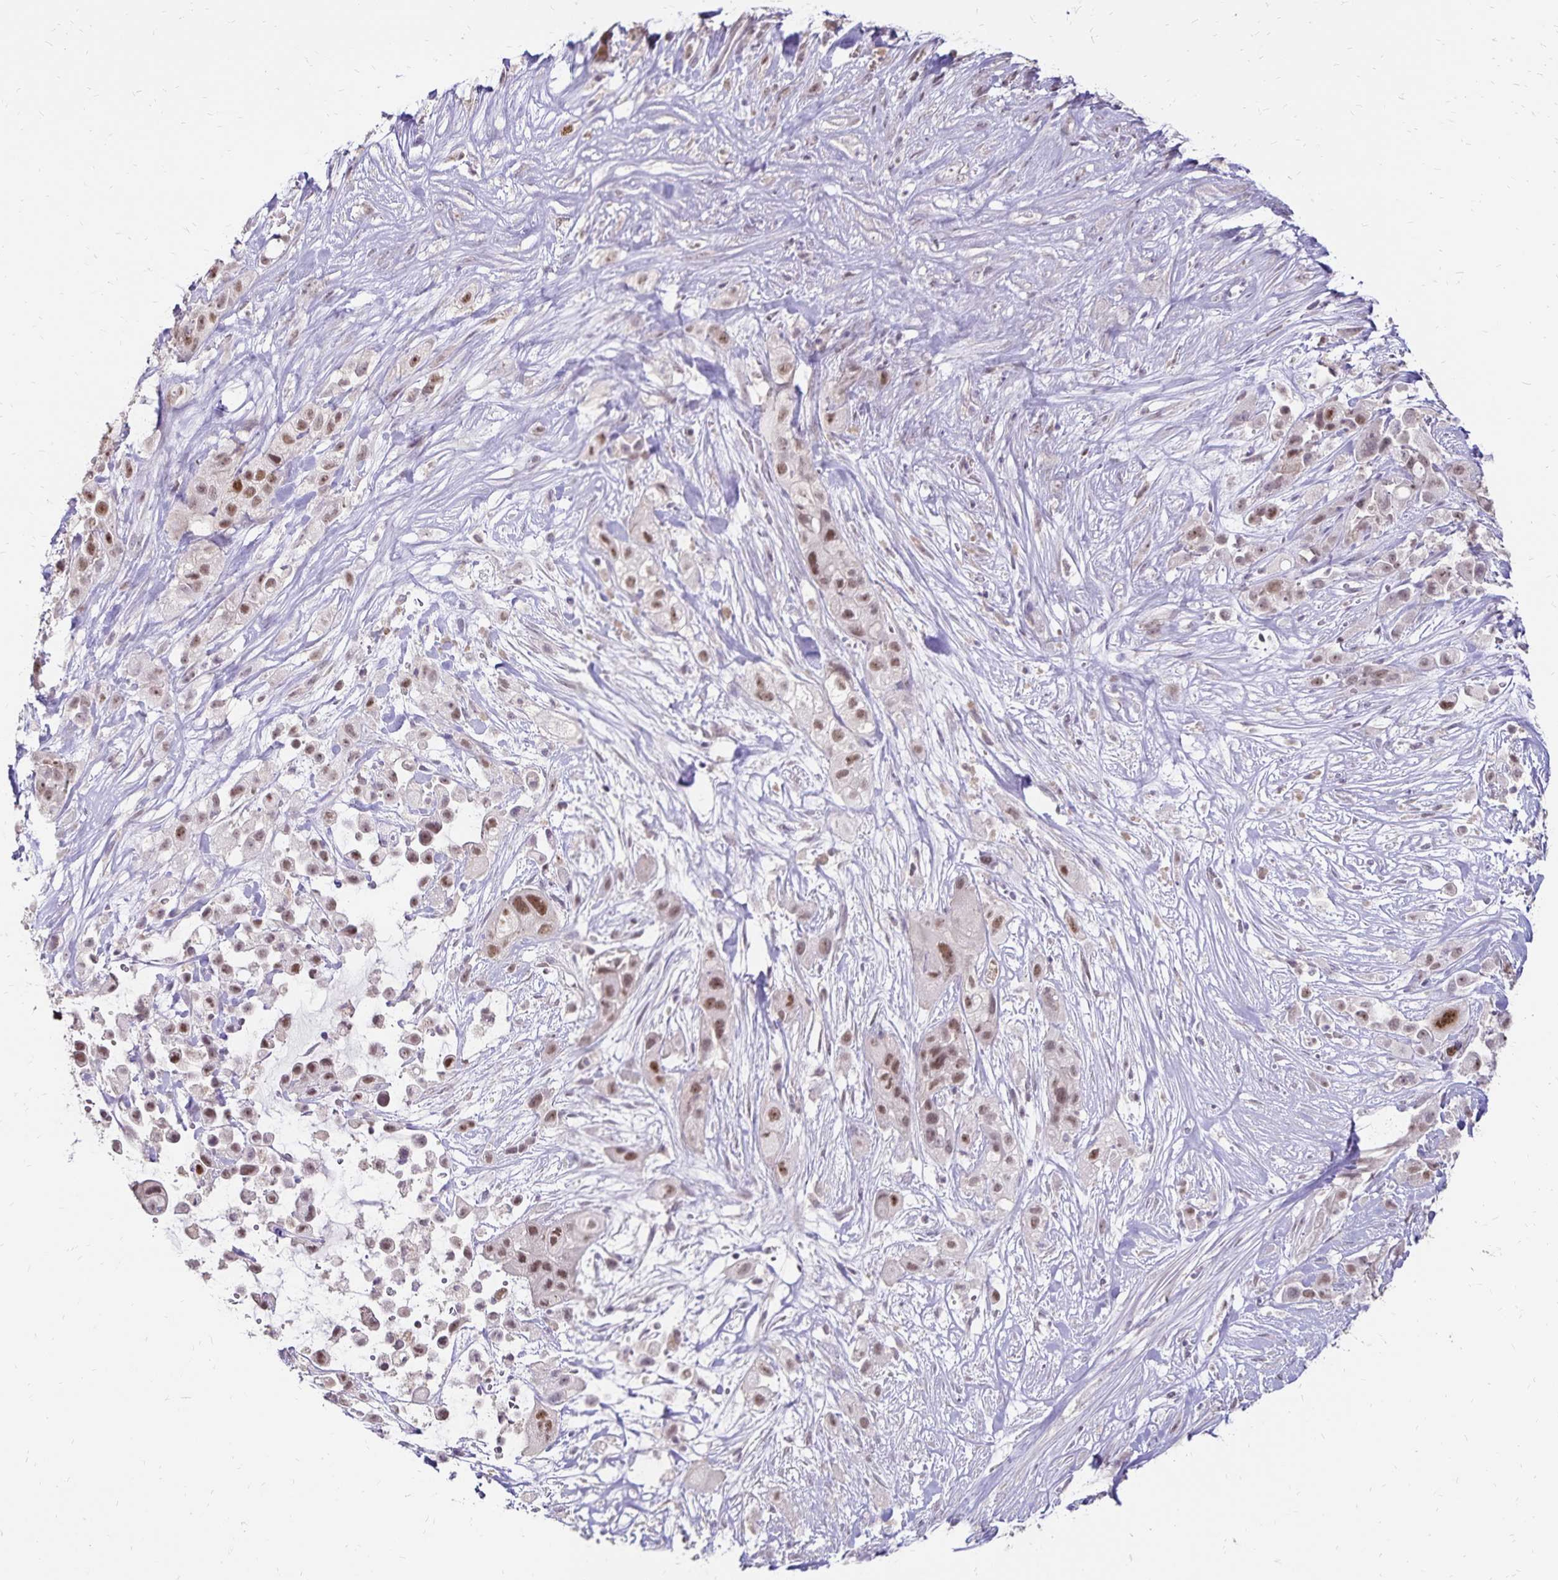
{"staining": {"intensity": "moderate", "quantity": ">75%", "location": "nuclear"}, "tissue": "pancreatic cancer", "cell_type": "Tumor cells", "image_type": "cancer", "snomed": [{"axis": "morphology", "description": "Adenocarcinoma, NOS"}, {"axis": "topography", "description": "Pancreas"}], "caption": "An immunohistochemistry (IHC) photomicrograph of neoplastic tissue is shown. Protein staining in brown labels moderate nuclear positivity in pancreatic cancer (adenocarcinoma) within tumor cells.", "gene": "POLB", "patient": {"sex": "male", "age": 44}}